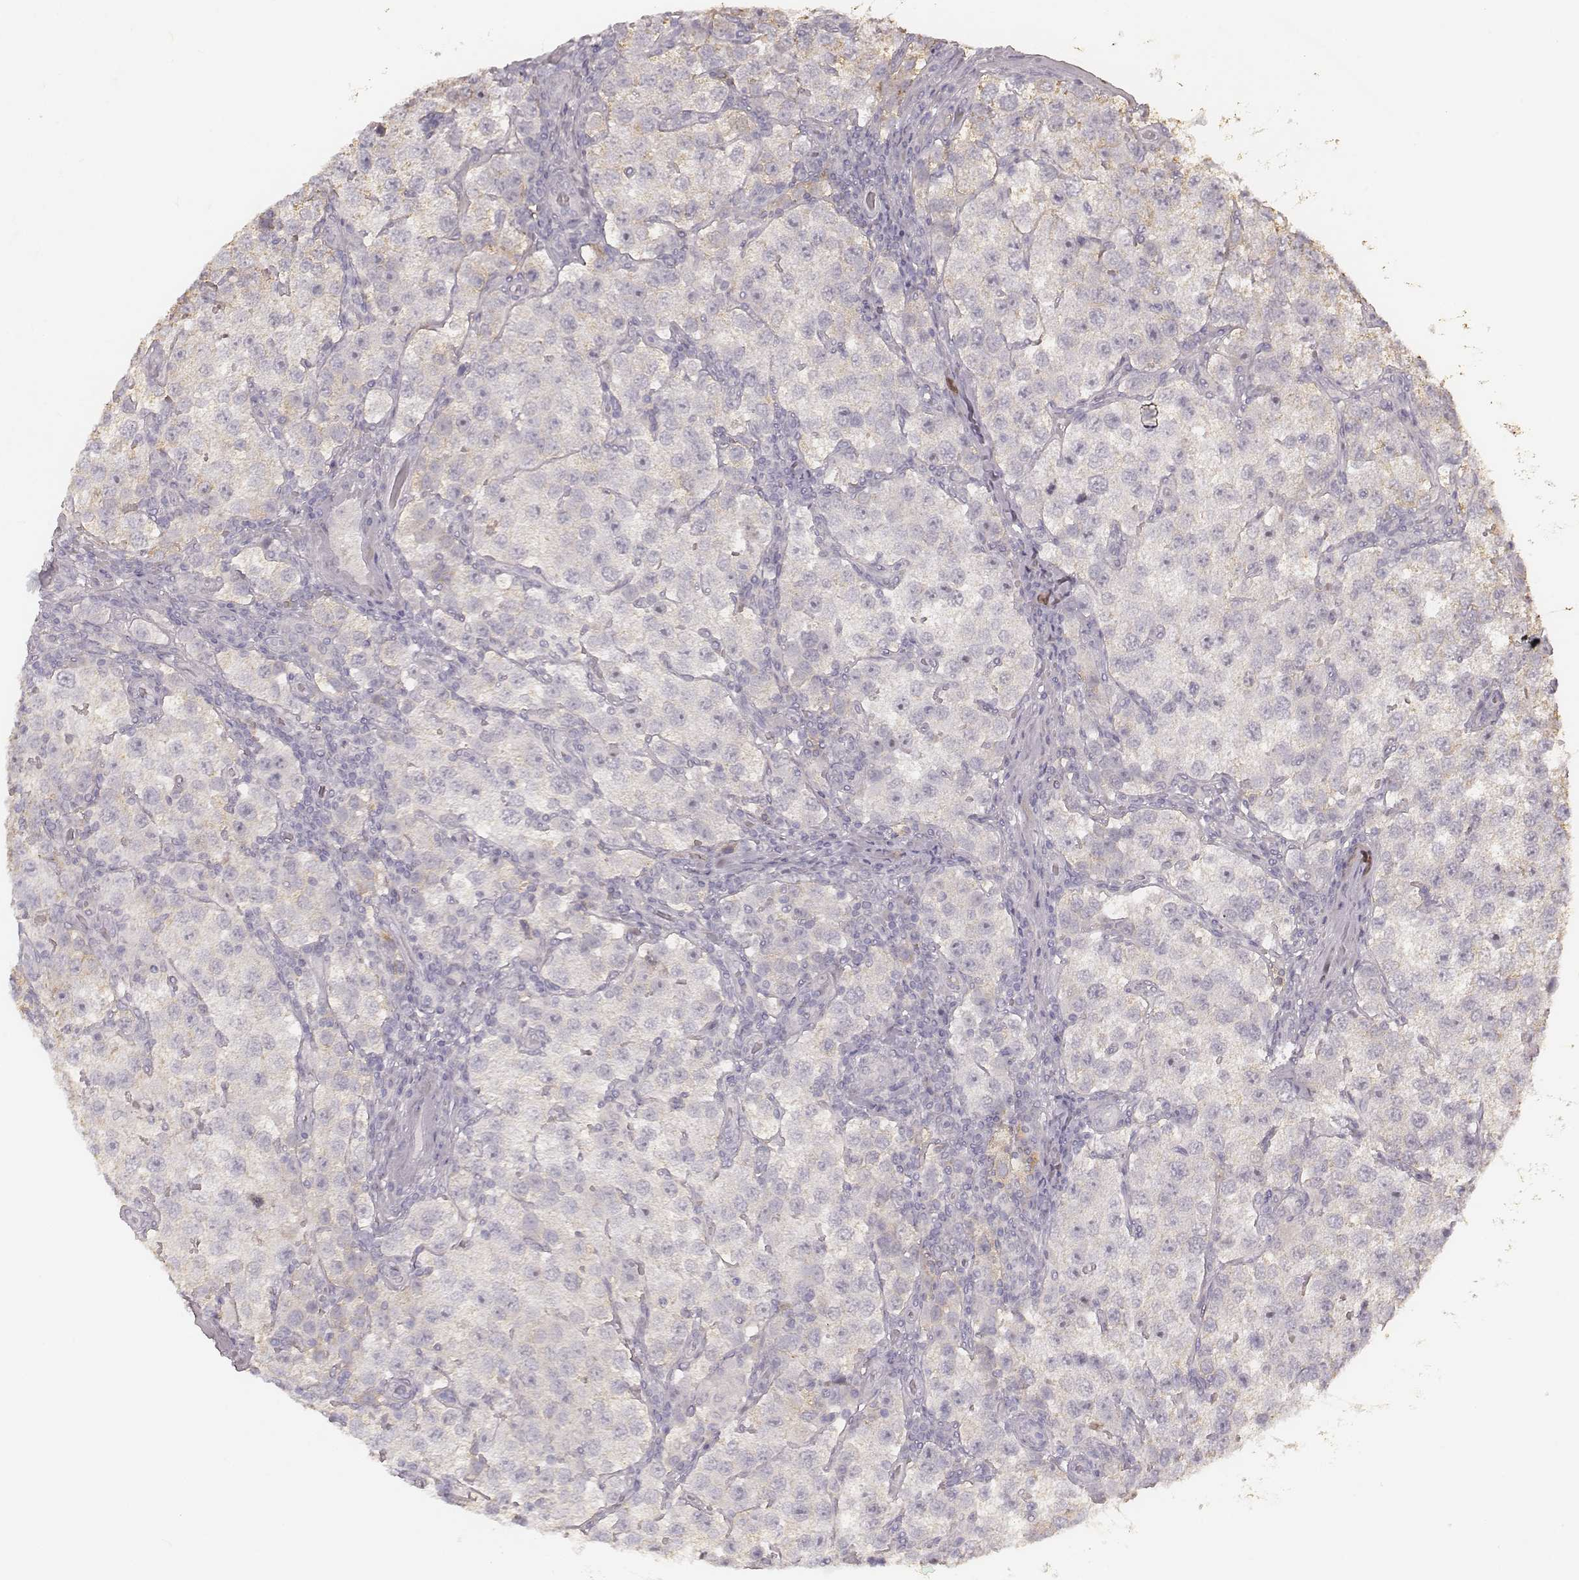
{"staining": {"intensity": "negative", "quantity": "none", "location": "none"}, "tissue": "testis cancer", "cell_type": "Tumor cells", "image_type": "cancer", "snomed": [{"axis": "morphology", "description": "Seminoma, NOS"}, {"axis": "topography", "description": "Testis"}], "caption": "This is an IHC image of testis seminoma. There is no positivity in tumor cells.", "gene": "MADCAM1", "patient": {"sex": "male", "age": 37}}